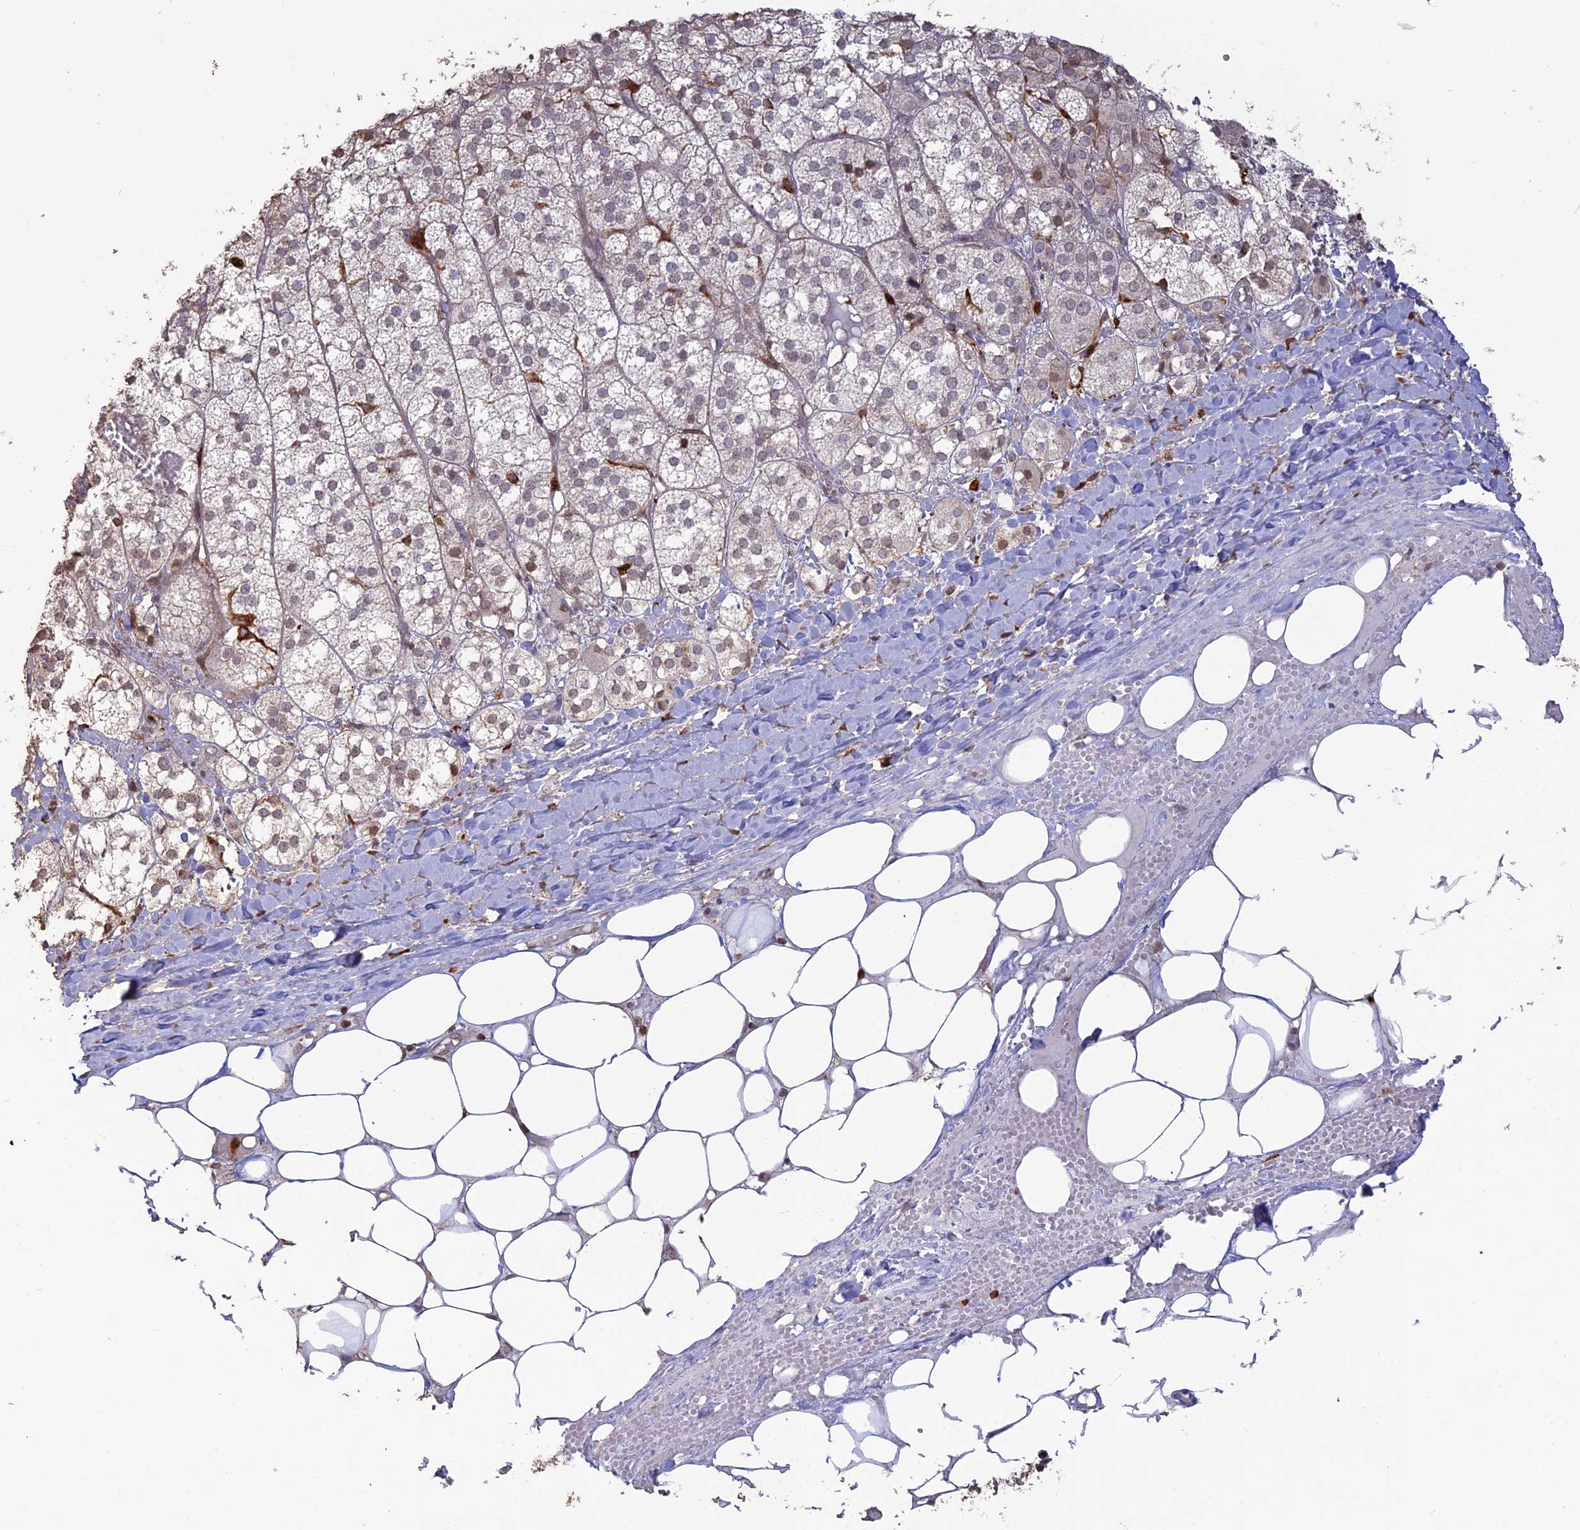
{"staining": {"intensity": "weak", "quantity": "<25%", "location": "cytoplasmic/membranous"}, "tissue": "adrenal gland", "cell_type": "Glandular cells", "image_type": "normal", "snomed": [{"axis": "morphology", "description": "Normal tissue, NOS"}, {"axis": "topography", "description": "Adrenal gland"}], "caption": "The photomicrograph reveals no significant expression in glandular cells of adrenal gland.", "gene": "APOBR", "patient": {"sex": "female", "age": 61}}